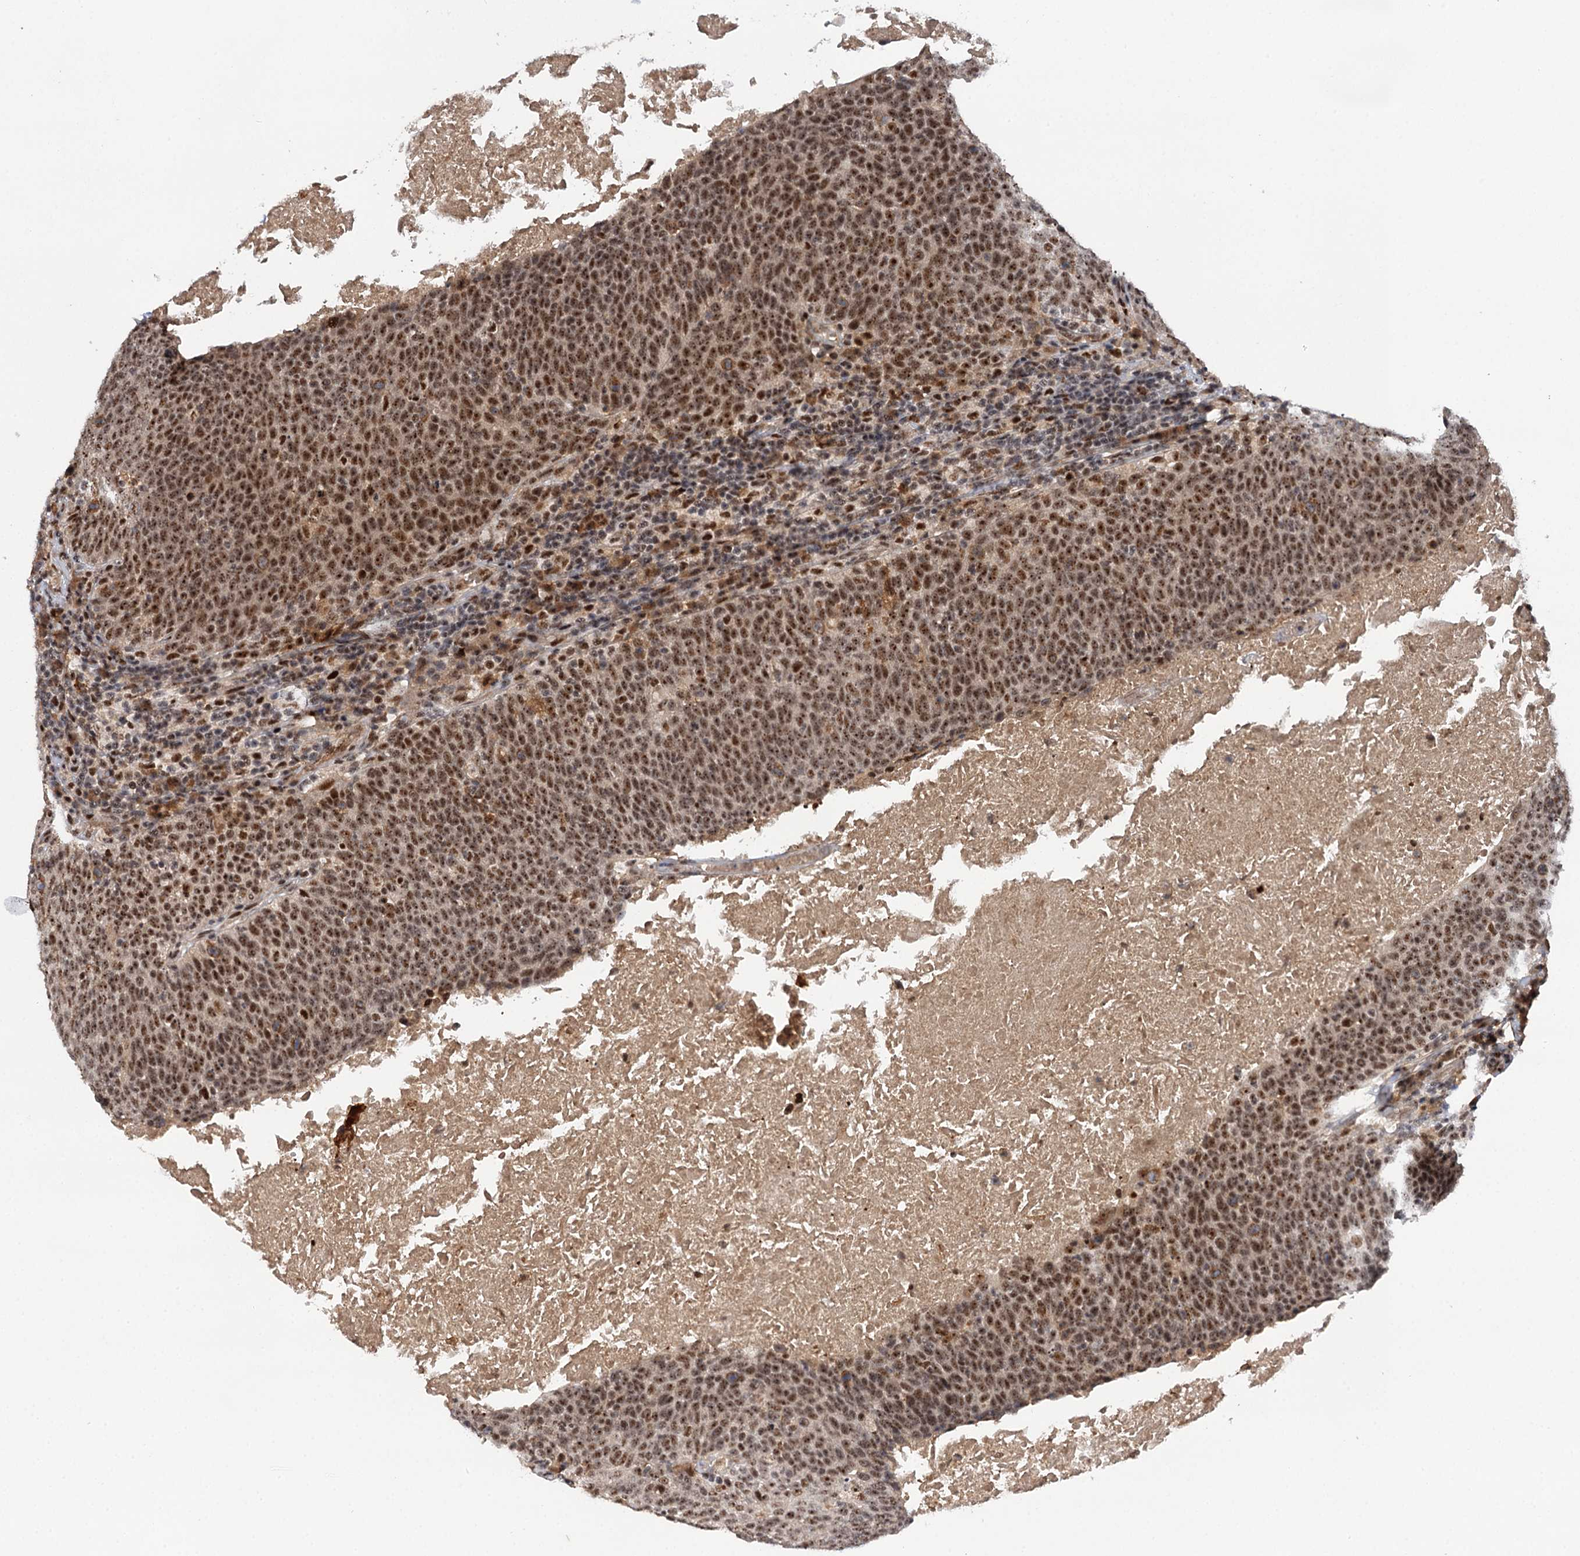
{"staining": {"intensity": "strong", "quantity": ">75%", "location": "nuclear"}, "tissue": "head and neck cancer", "cell_type": "Tumor cells", "image_type": "cancer", "snomed": [{"axis": "morphology", "description": "Squamous cell carcinoma, NOS"}, {"axis": "morphology", "description": "Squamous cell carcinoma, metastatic, NOS"}, {"axis": "topography", "description": "Lymph node"}, {"axis": "topography", "description": "Head-Neck"}], "caption": "The histopathology image exhibits a brown stain indicating the presence of a protein in the nuclear of tumor cells in head and neck metastatic squamous cell carcinoma. The staining is performed using DAB brown chromogen to label protein expression. The nuclei are counter-stained blue using hematoxylin.", "gene": "BUD13", "patient": {"sex": "male", "age": 62}}